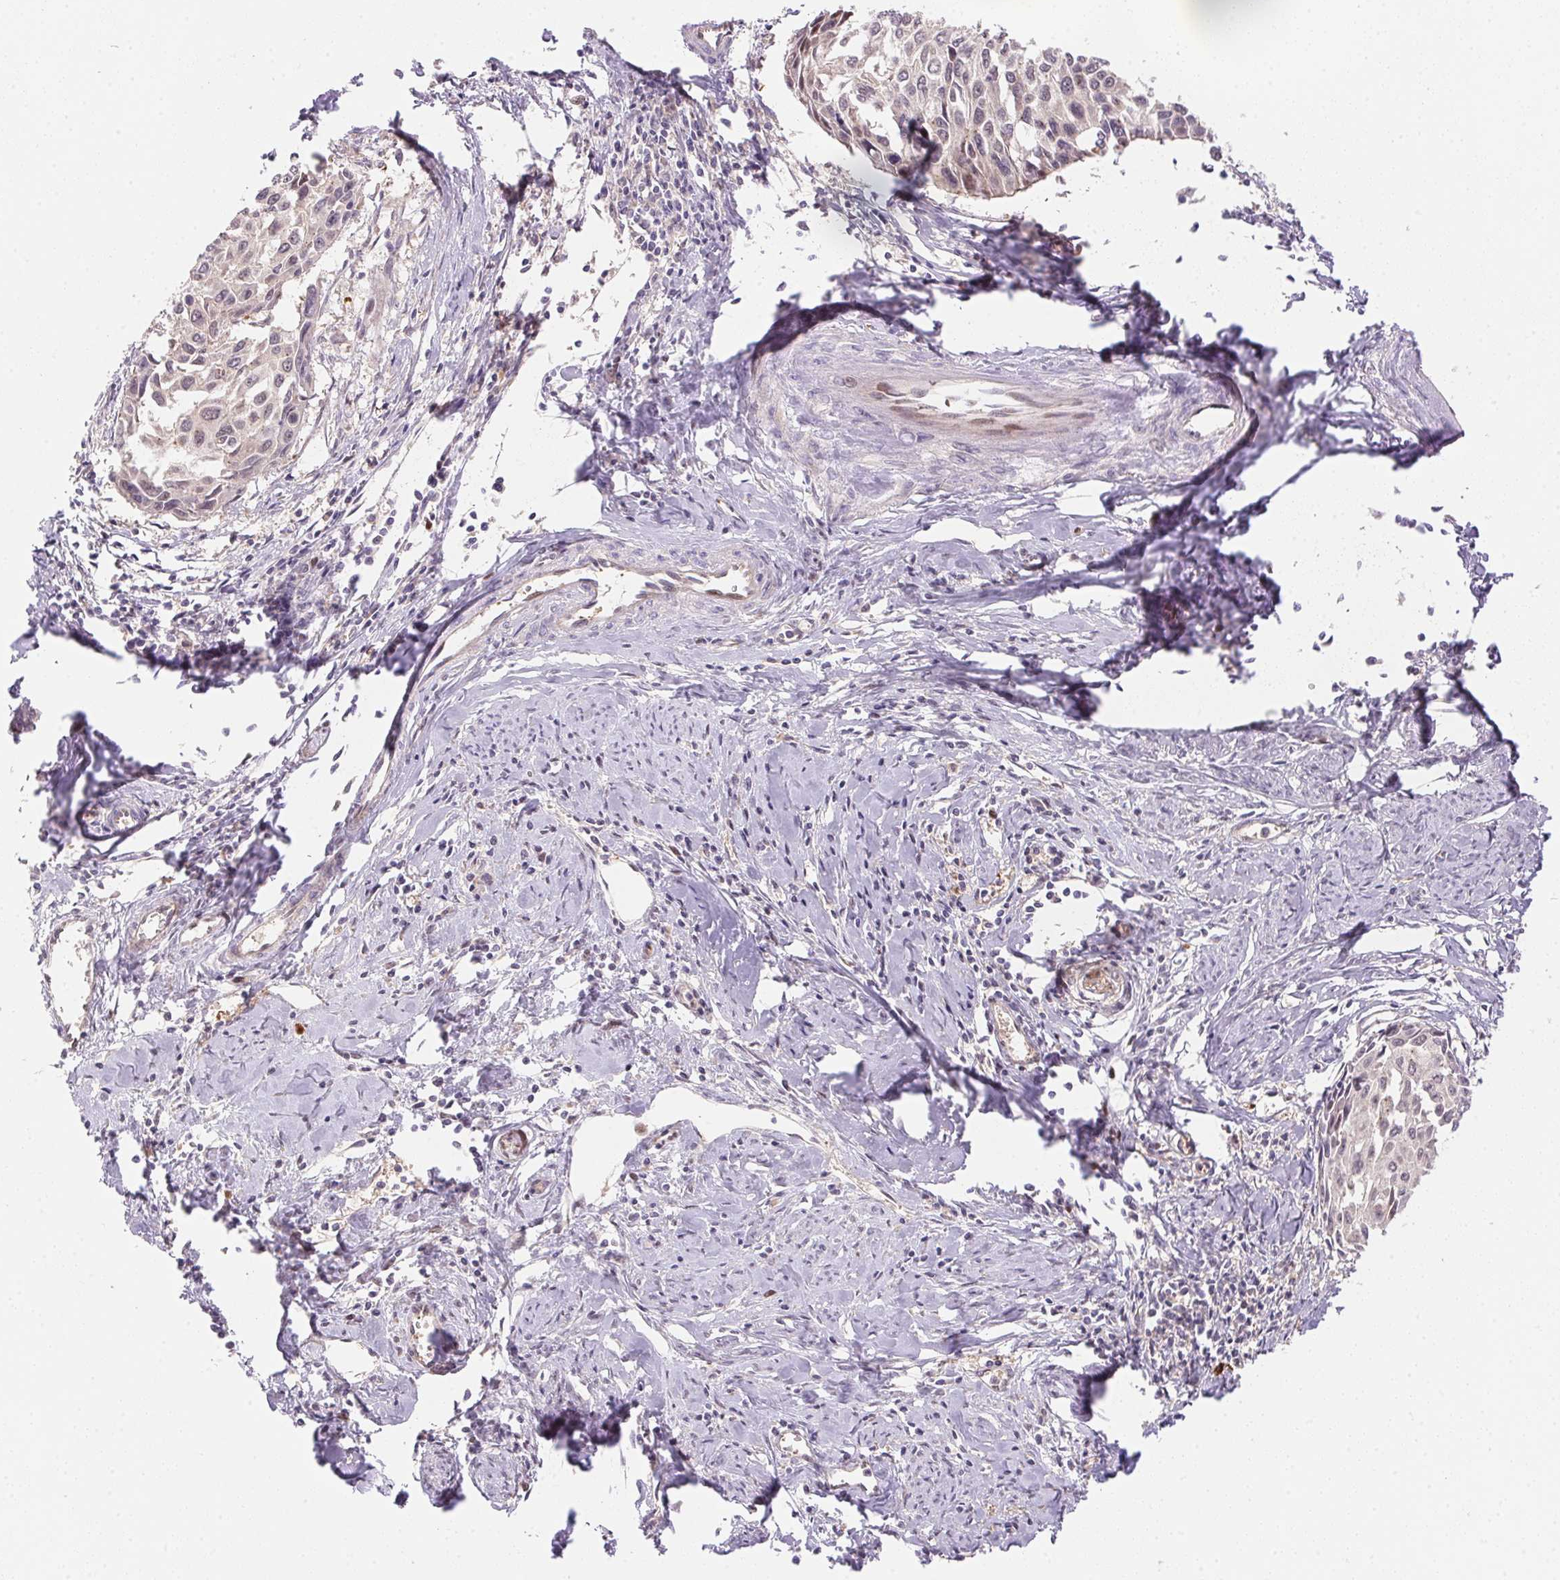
{"staining": {"intensity": "weak", "quantity": ">75%", "location": "nuclear"}, "tissue": "cervical cancer", "cell_type": "Tumor cells", "image_type": "cancer", "snomed": [{"axis": "morphology", "description": "Squamous cell carcinoma, NOS"}, {"axis": "topography", "description": "Cervix"}], "caption": "Cervical cancer stained with DAB IHC exhibits low levels of weak nuclear positivity in approximately >75% of tumor cells.", "gene": "NUDT16", "patient": {"sex": "female", "age": 50}}